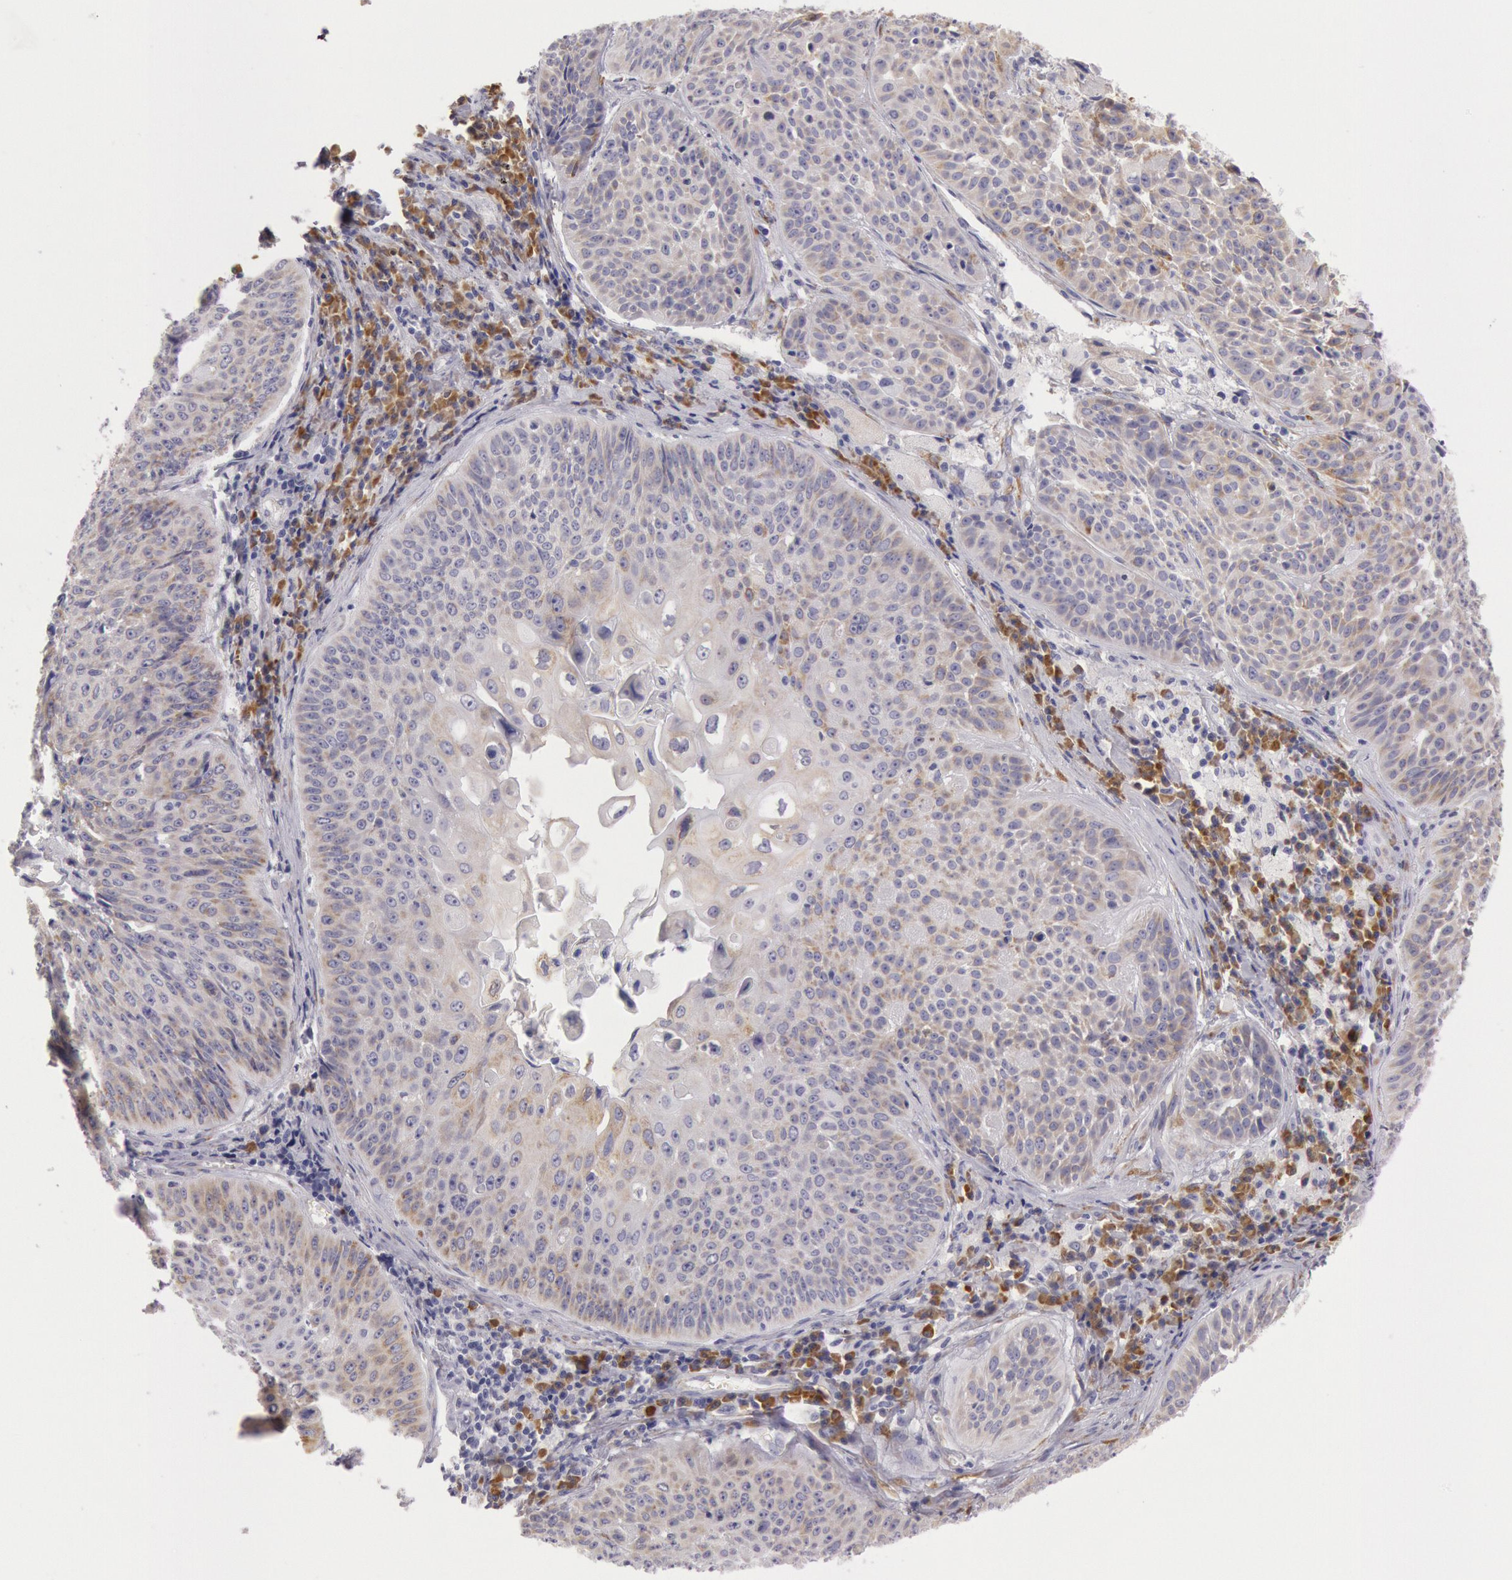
{"staining": {"intensity": "weak", "quantity": ">75%", "location": "cytoplasmic/membranous"}, "tissue": "lung cancer", "cell_type": "Tumor cells", "image_type": "cancer", "snomed": [{"axis": "morphology", "description": "Adenocarcinoma, NOS"}, {"axis": "topography", "description": "Lung"}], "caption": "Adenocarcinoma (lung) tissue demonstrates weak cytoplasmic/membranous staining in about >75% of tumor cells, visualized by immunohistochemistry.", "gene": "CIDEB", "patient": {"sex": "male", "age": 60}}